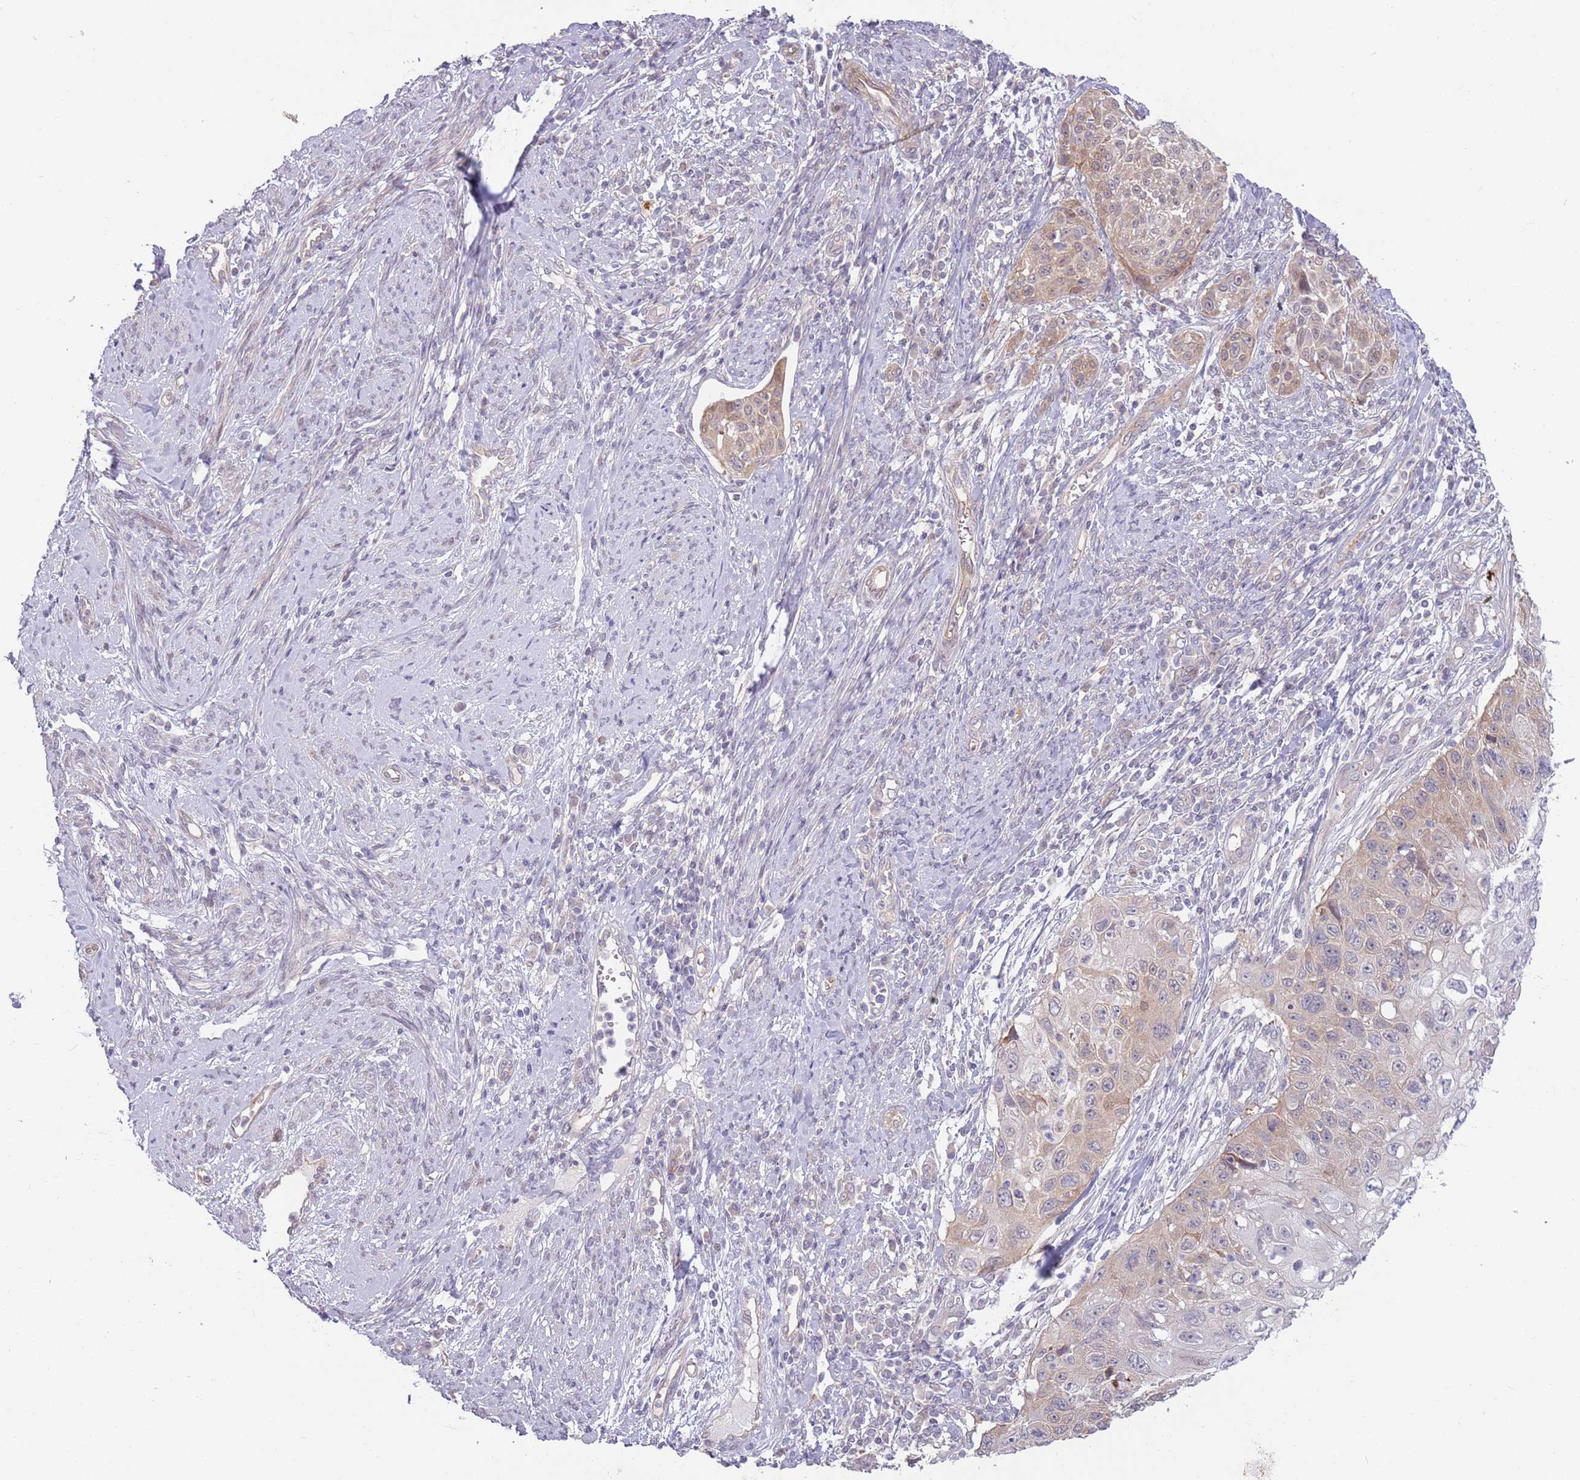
{"staining": {"intensity": "weak", "quantity": "25%-75%", "location": "cytoplasmic/membranous"}, "tissue": "cervical cancer", "cell_type": "Tumor cells", "image_type": "cancer", "snomed": [{"axis": "morphology", "description": "Squamous cell carcinoma, NOS"}, {"axis": "topography", "description": "Cervix"}], "caption": "The micrograph demonstrates a brown stain indicating the presence of a protein in the cytoplasmic/membranous of tumor cells in cervical squamous cell carcinoma.", "gene": "LDHD", "patient": {"sex": "female", "age": 70}}